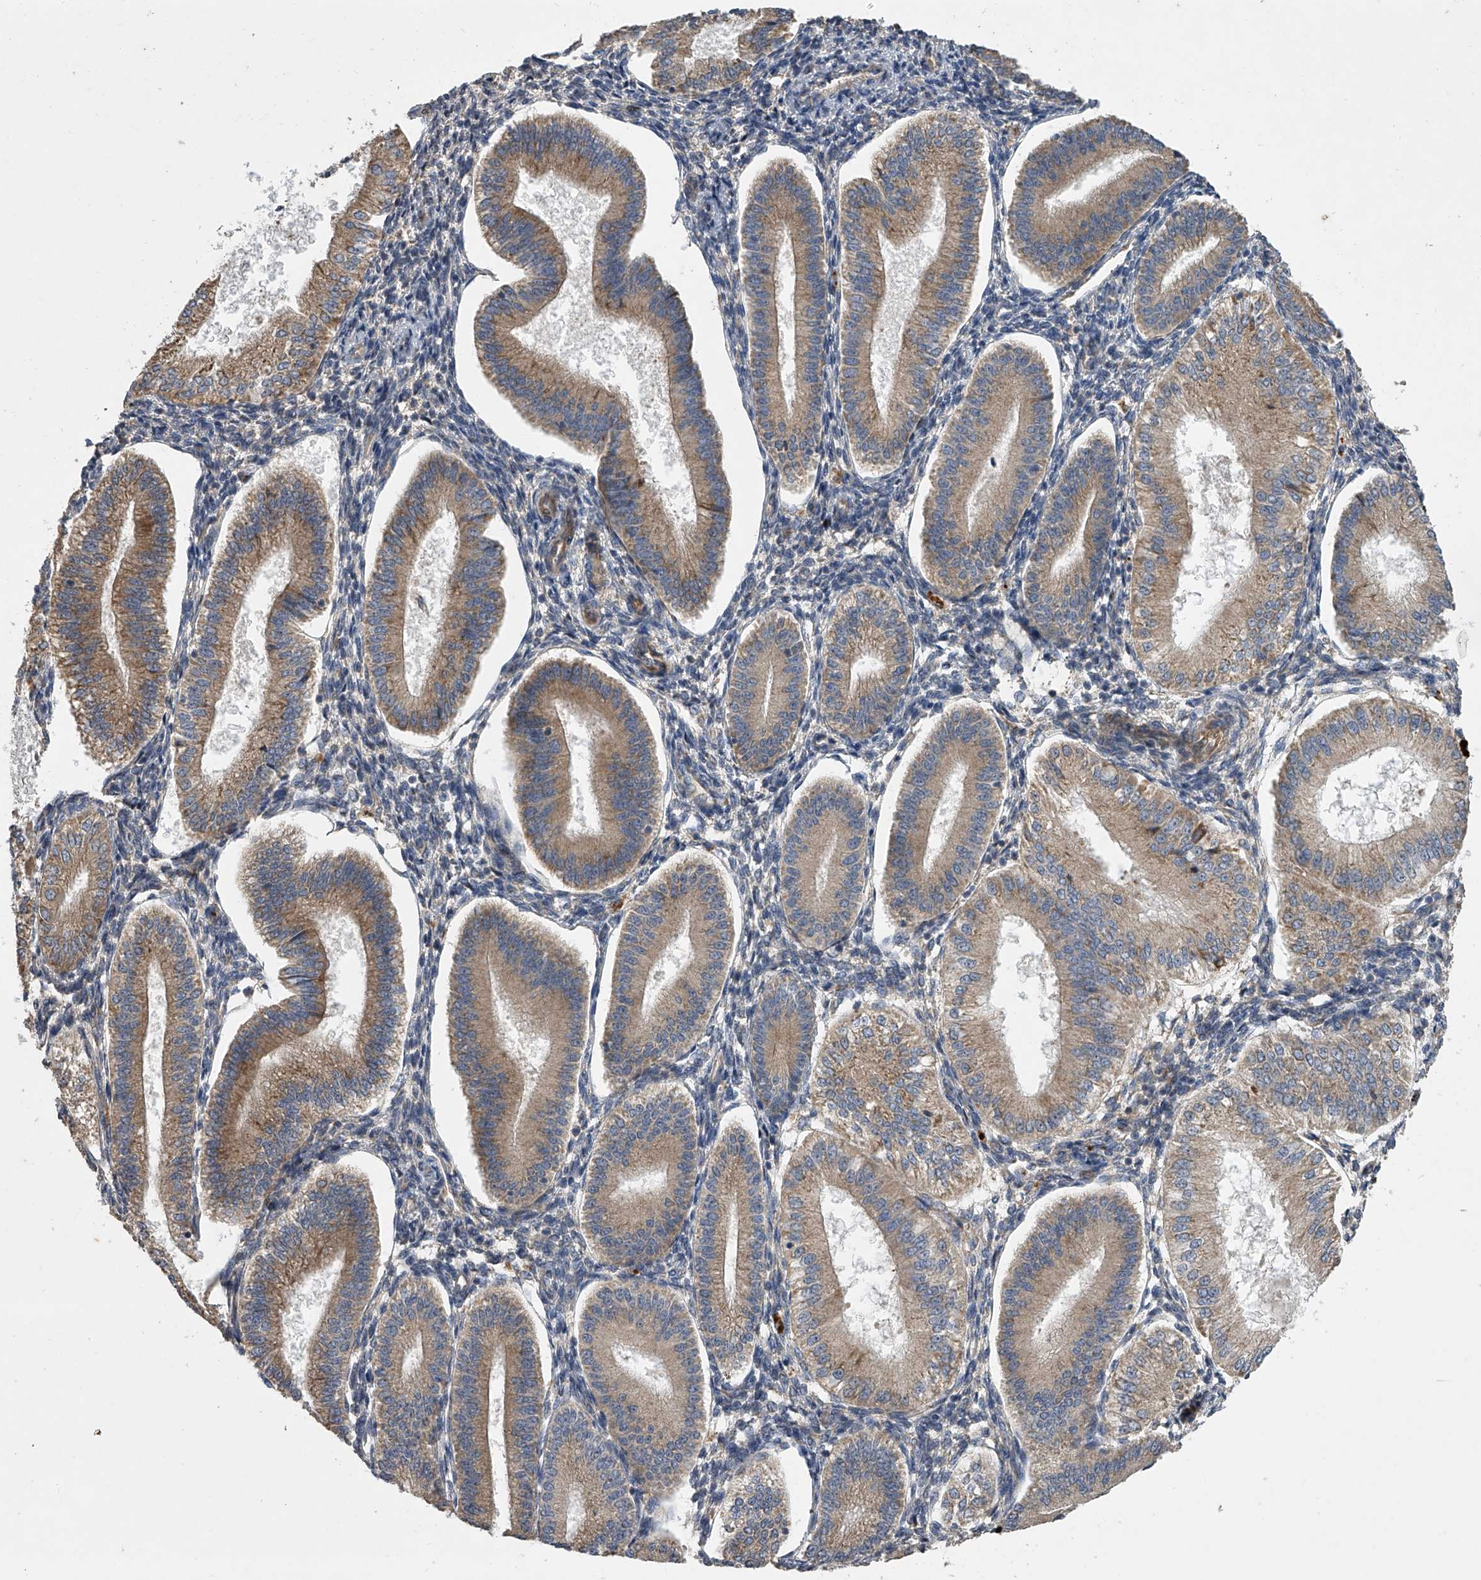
{"staining": {"intensity": "weak", "quantity": "<25%", "location": "cytoplasmic/membranous"}, "tissue": "endometrium", "cell_type": "Cells in endometrial stroma", "image_type": "normal", "snomed": [{"axis": "morphology", "description": "Normal tissue, NOS"}, {"axis": "topography", "description": "Endometrium"}], "caption": "IHC histopathology image of normal endometrium: endometrium stained with DAB reveals no significant protein expression in cells in endometrial stroma.", "gene": "DOCK9", "patient": {"sex": "female", "age": 39}}